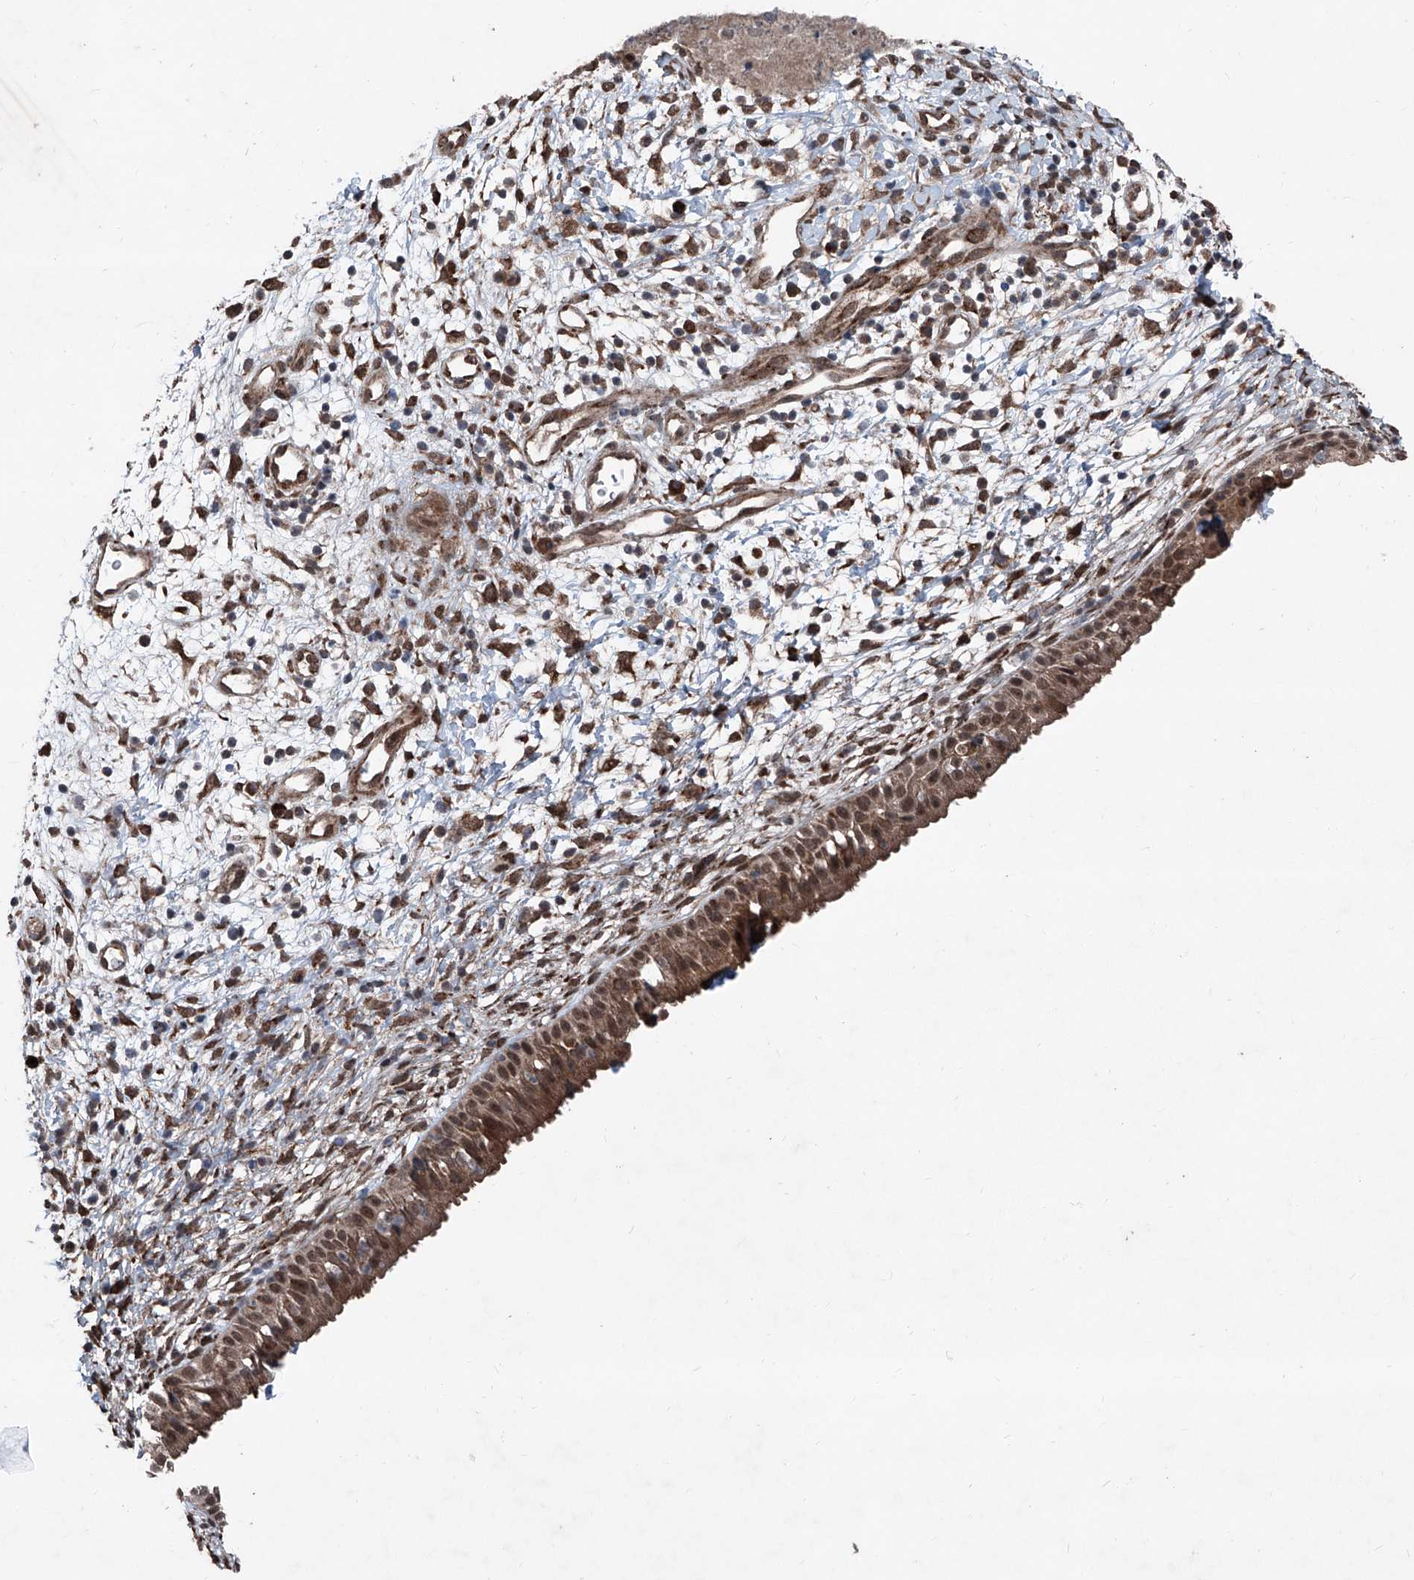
{"staining": {"intensity": "moderate", "quantity": ">75%", "location": "cytoplasmic/membranous,nuclear"}, "tissue": "nasopharynx", "cell_type": "Respiratory epithelial cells", "image_type": "normal", "snomed": [{"axis": "morphology", "description": "Normal tissue, NOS"}, {"axis": "topography", "description": "Nasopharynx"}], "caption": "IHC of unremarkable human nasopharynx displays medium levels of moderate cytoplasmic/membranous,nuclear staining in approximately >75% of respiratory epithelial cells.", "gene": "COA7", "patient": {"sex": "male", "age": 22}}